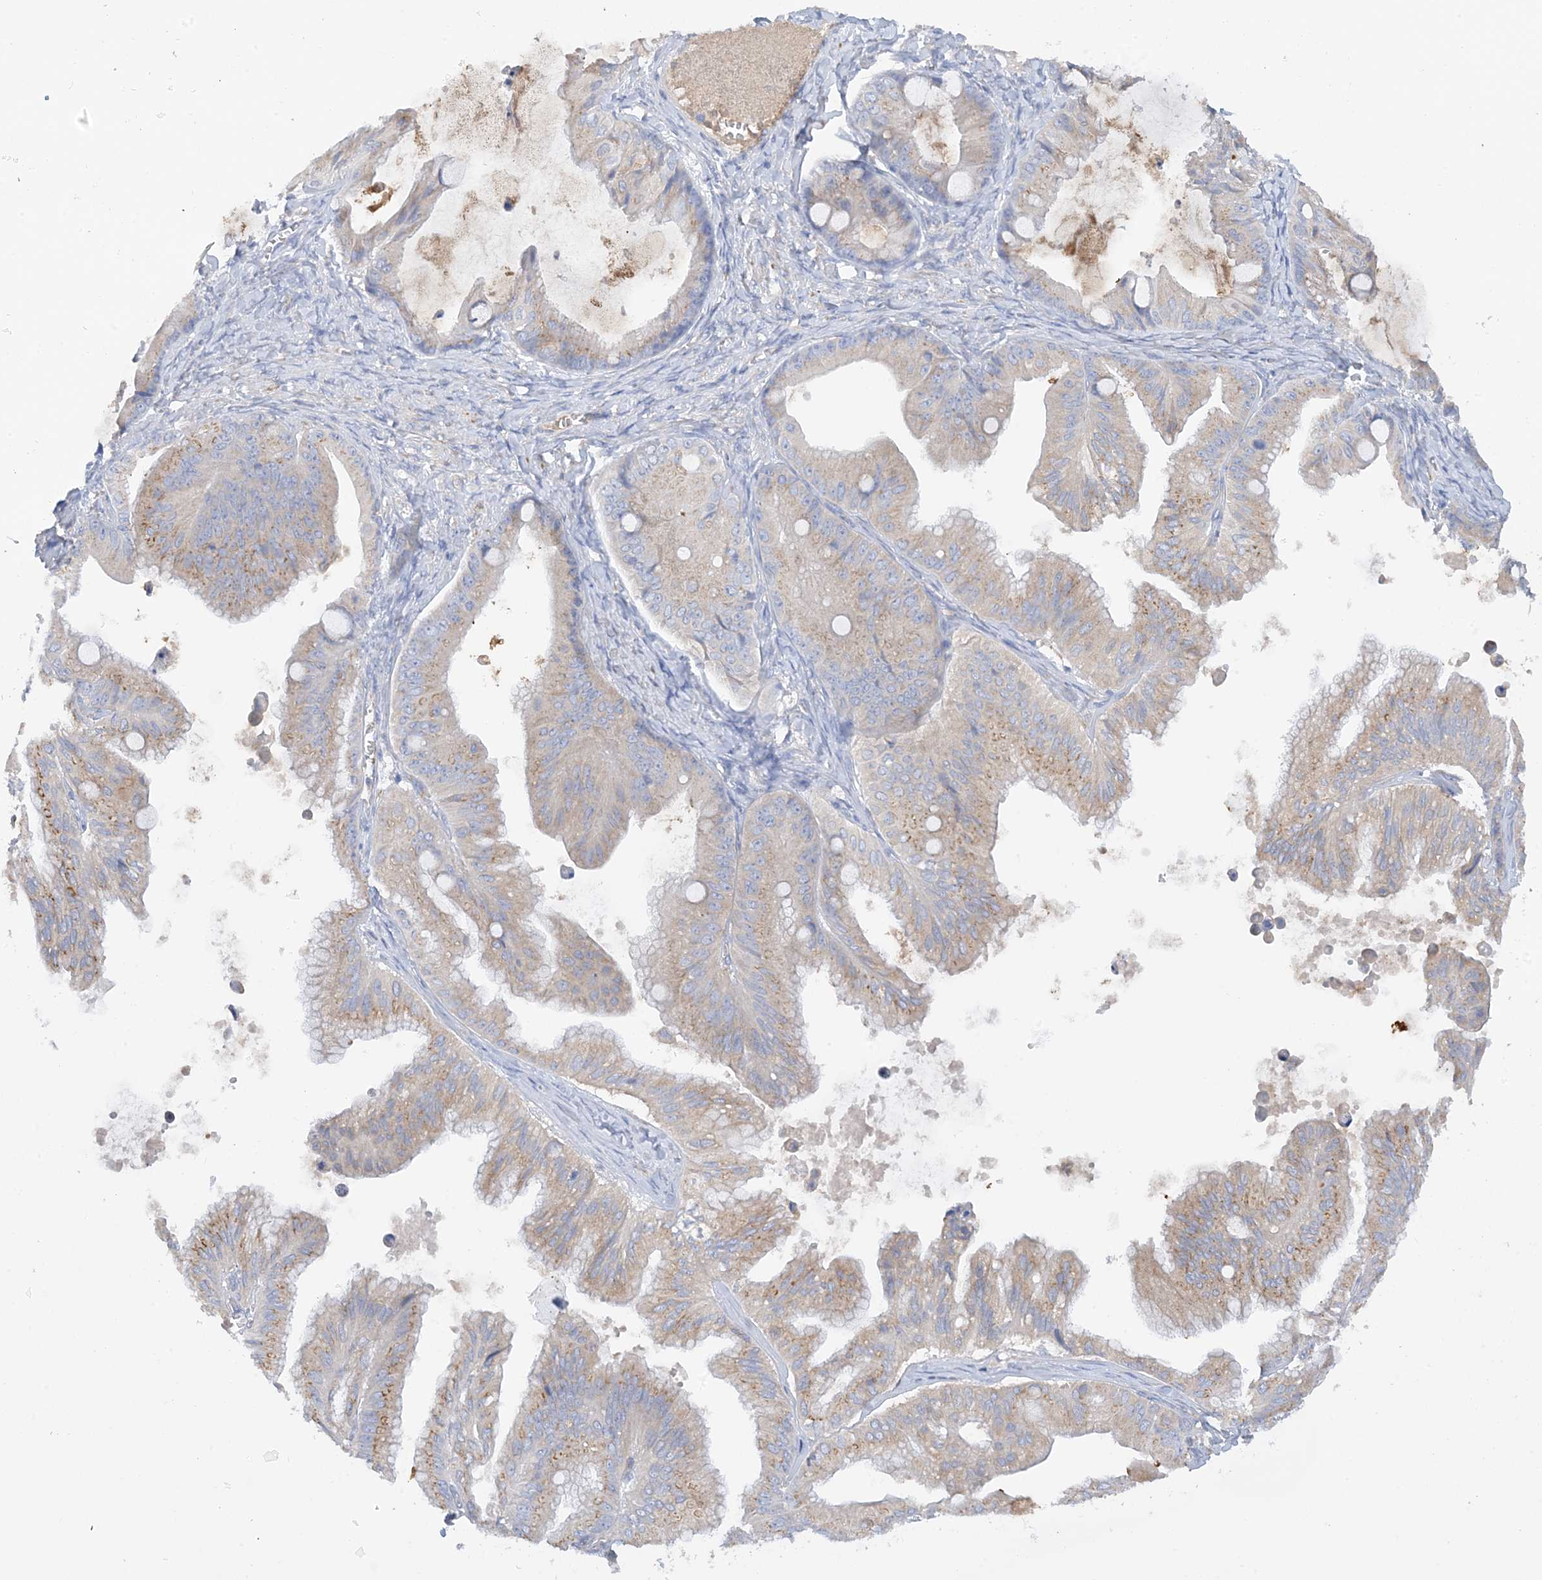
{"staining": {"intensity": "weak", "quantity": ">75%", "location": "cytoplasmic/membranous"}, "tissue": "ovarian cancer", "cell_type": "Tumor cells", "image_type": "cancer", "snomed": [{"axis": "morphology", "description": "Cystadenocarcinoma, mucinous, NOS"}, {"axis": "topography", "description": "Ovary"}], "caption": "Immunohistochemistry (IHC) of human mucinous cystadenocarcinoma (ovarian) displays low levels of weak cytoplasmic/membranous staining in about >75% of tumor cells.", "gene": "SLC5A11", "patient": {"sex": "female", "age": 71}}